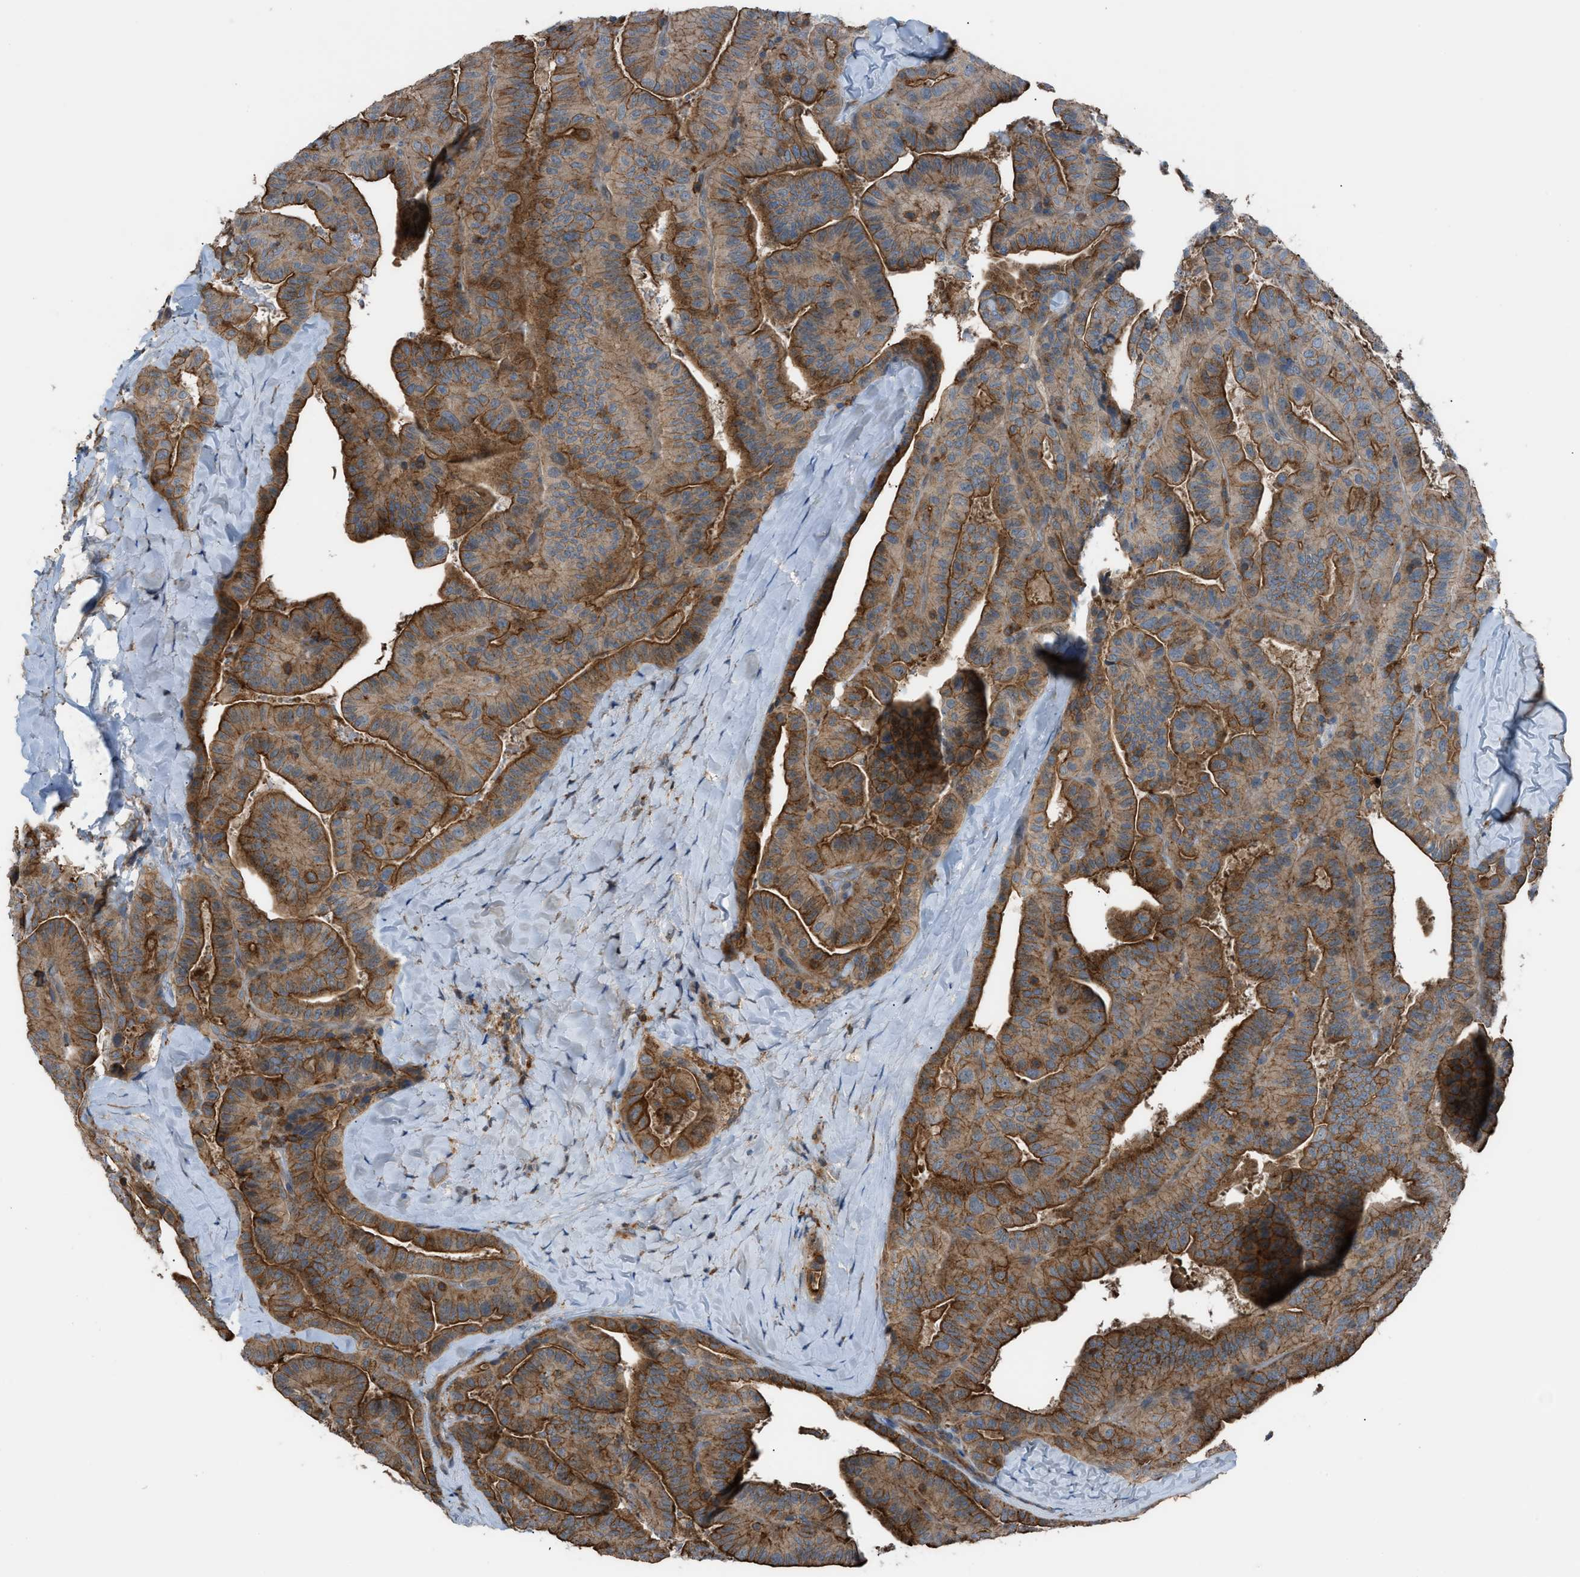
{"staining": {"intensity": "moderate", "quantity": ">75%", "location": "cytoplasmic/membranous"}, "tissue": "thyroid cancer", "cell_type": "Tumor cells", "image_type": "cancer", "snomed": [{"axis": "morphology", "description": "Papillary adenocarcinoma, NOS"}, {"axis": "topography", "description": "Thyroid gland"}], "caption": "High-magnification brightfield microscopy of papillary adenocarcinoma (thyroid) stained with DAB (brown) and counterstained with hematoxylin (blue). tumor cells exhibit moderate cytoplasmic/membranous positivity is present in approximately>75% of cells.", "gene": "DYRK1A", "patient": {"sex": "male", "age": 77}}